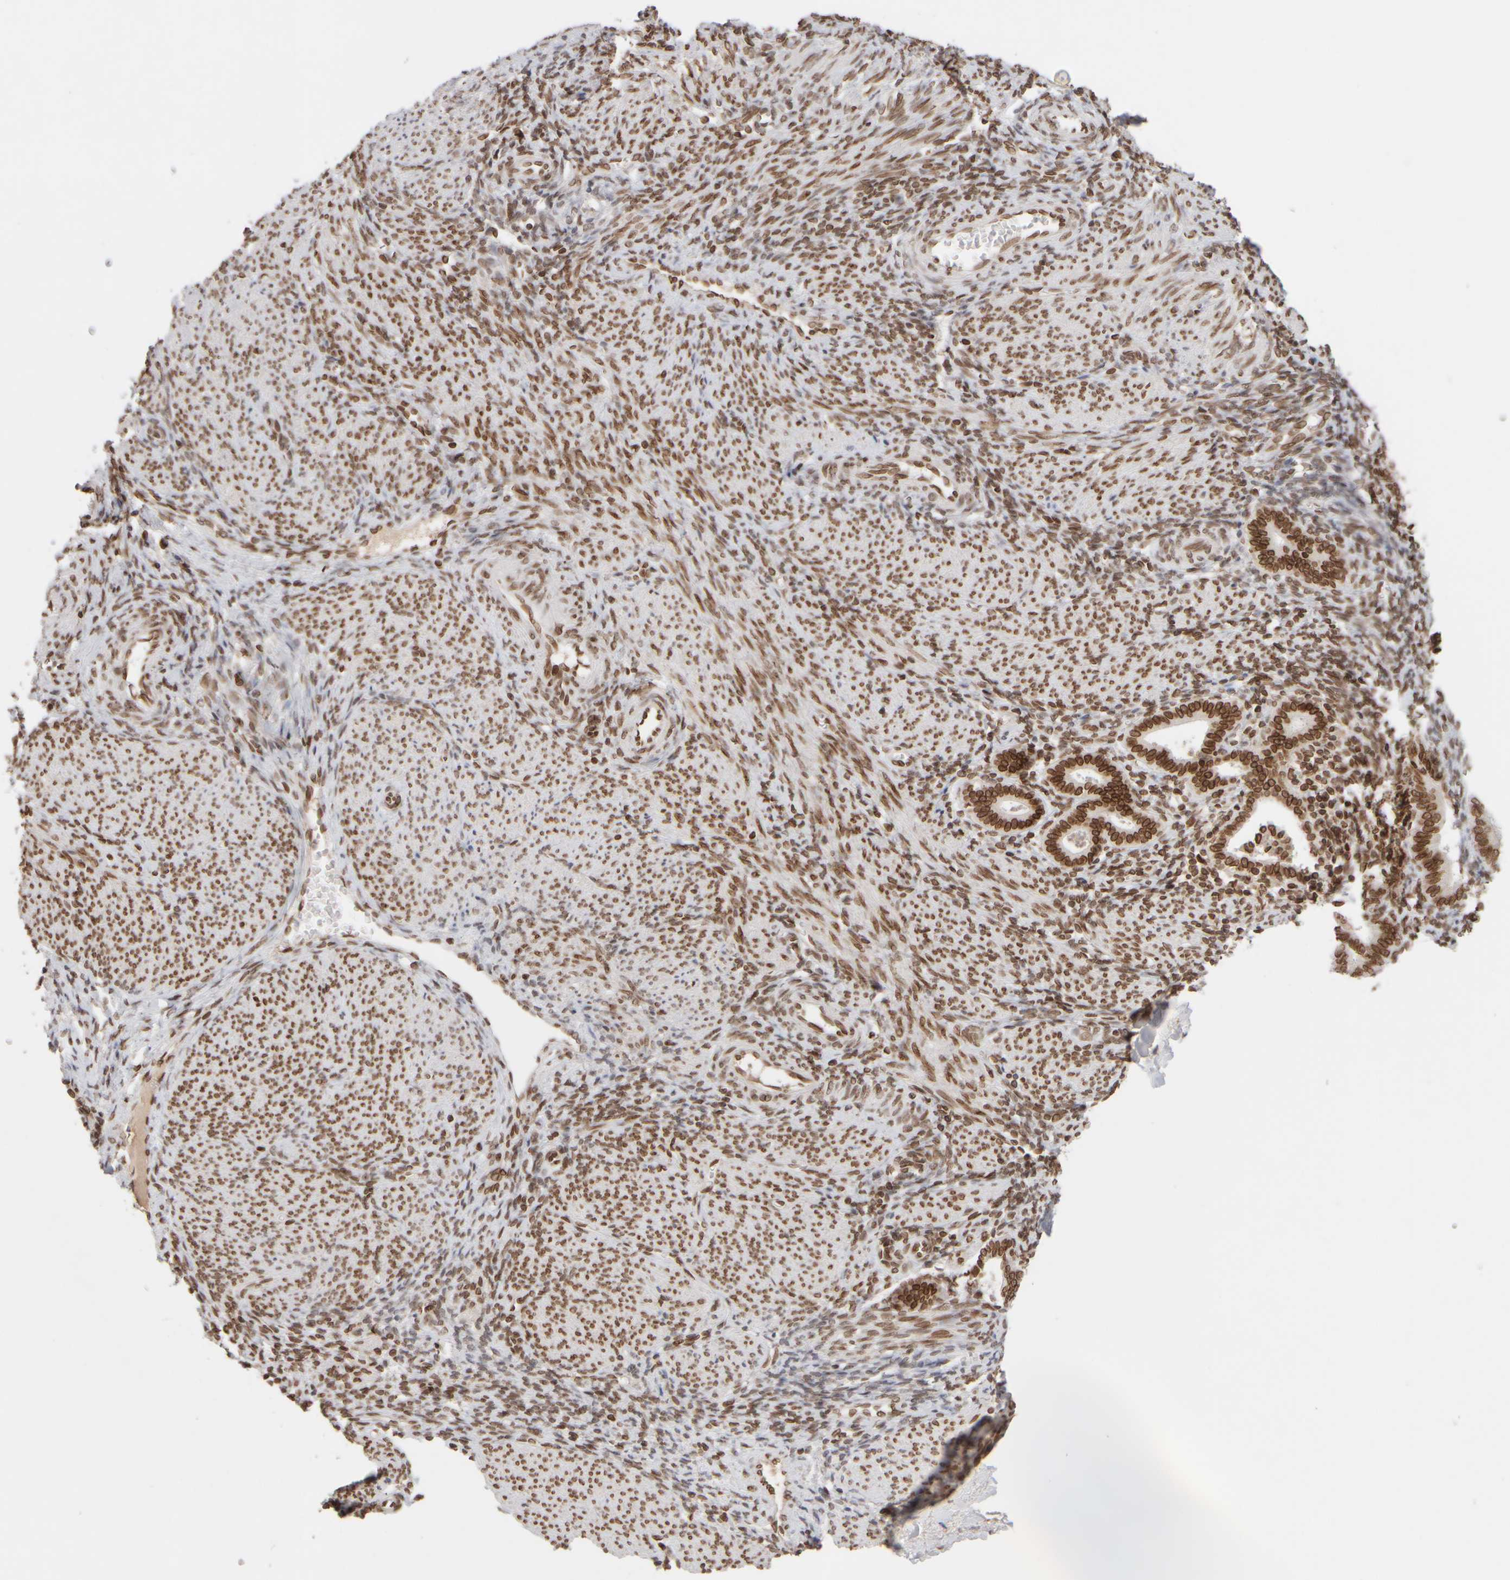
{"staining": {"intensity": "strong", "quantity": ">75%", "location": "cytoplasmic/membranous,nuclear"}, "tissue": "endometrium", "cell_type": "Cells in endometrial stroma", "image_type": "normal", "snomed": [{"axis": "morphology", "description": "Normal tissue, NOS"}, {"axis": "topography", "description": "Uterus"}, {"axis": "topography", "description": "Endometrium"}], "caption": "A high-resolution micrograph shows immunohistochemistry staining of benign endometrium, which exhibits strong cytoplasmic/membranous,nuclear positivity in about >75% of cells in endometrial stroma. Nuclei are stained in blue.", "gene": "ZC3HC1", "patient": {"sex": "female", "age": 33}}